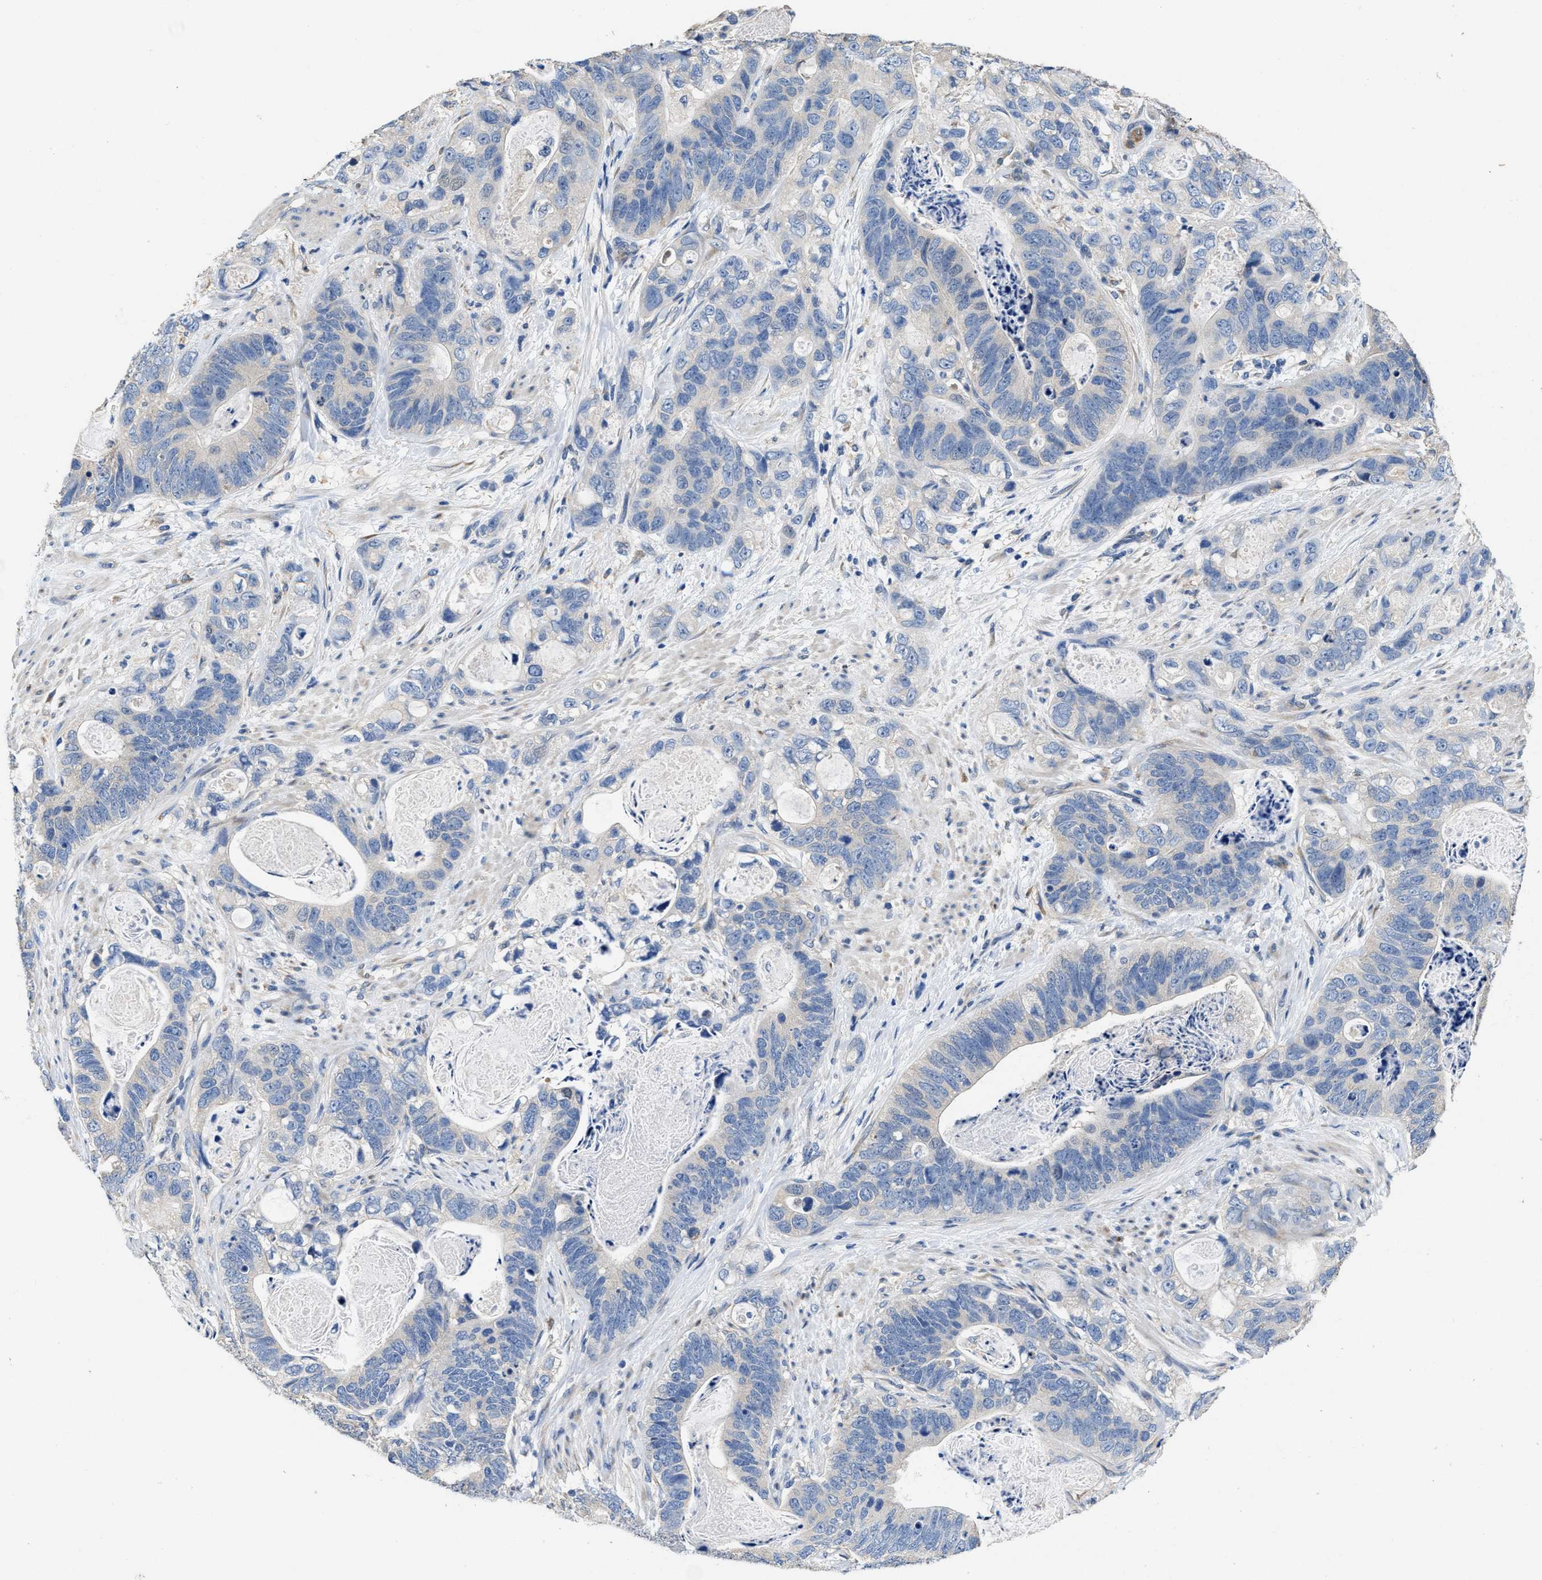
{"staining": {"intensity": "negative", "quantity": "none", "location": "none"}, "tissue": "stomach cancer", "cell_type": "Tumor cells", "image_type": "cancer", "snomed": [{"axis": "morphology", "description": "Normal tissue, NOS"}, {"axis": "morphology", "description": "Adenocarcinoma, NOS"}, {"axis": "topography", "description": "Stomach"}], "caption": "The IHC histopathology image has no significant positivity in tumor cells of stomach adenocarcinoma tissue.", "gene": "PEG10", "patient": {"sex": "female", "age": 89}}